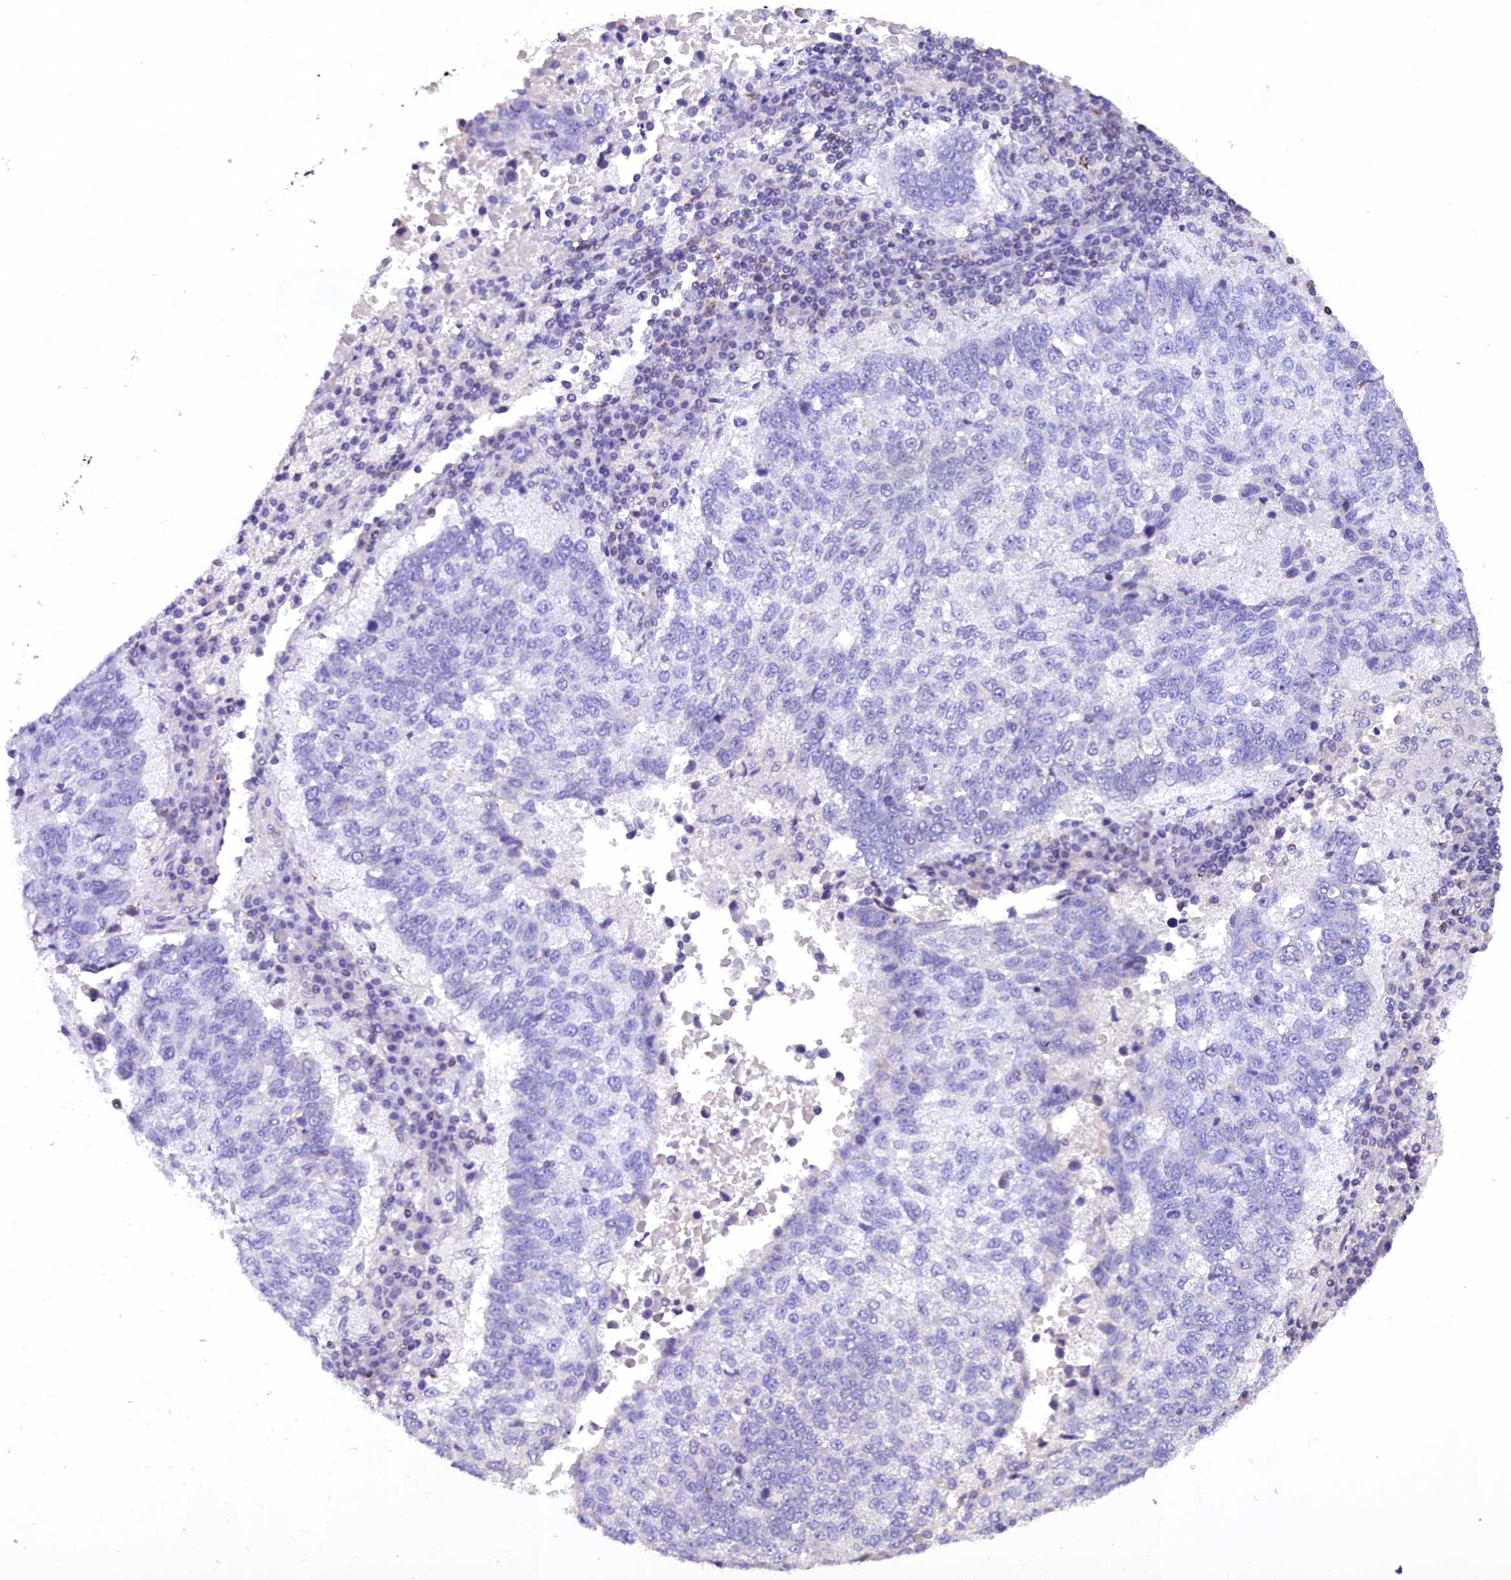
{"staining": {"intensity": "negative", "quantity": "none", "location": "none"}, "tissue": "lung cancer", "cell_type": "Tumor cells", "image_type": "cancer", "snomed": [{"axis": "morphology", "description": "Squamous cell carcinoma, NOS"}, {"axis": "topography", "description": "Lung"}], "caption": "This is an immunohistochemistry image of human lung squamous cell carcinoma. There is no expression in tumor cells.", "gene": "ABAT", "patient": {"sex": "male", "age": 73}}